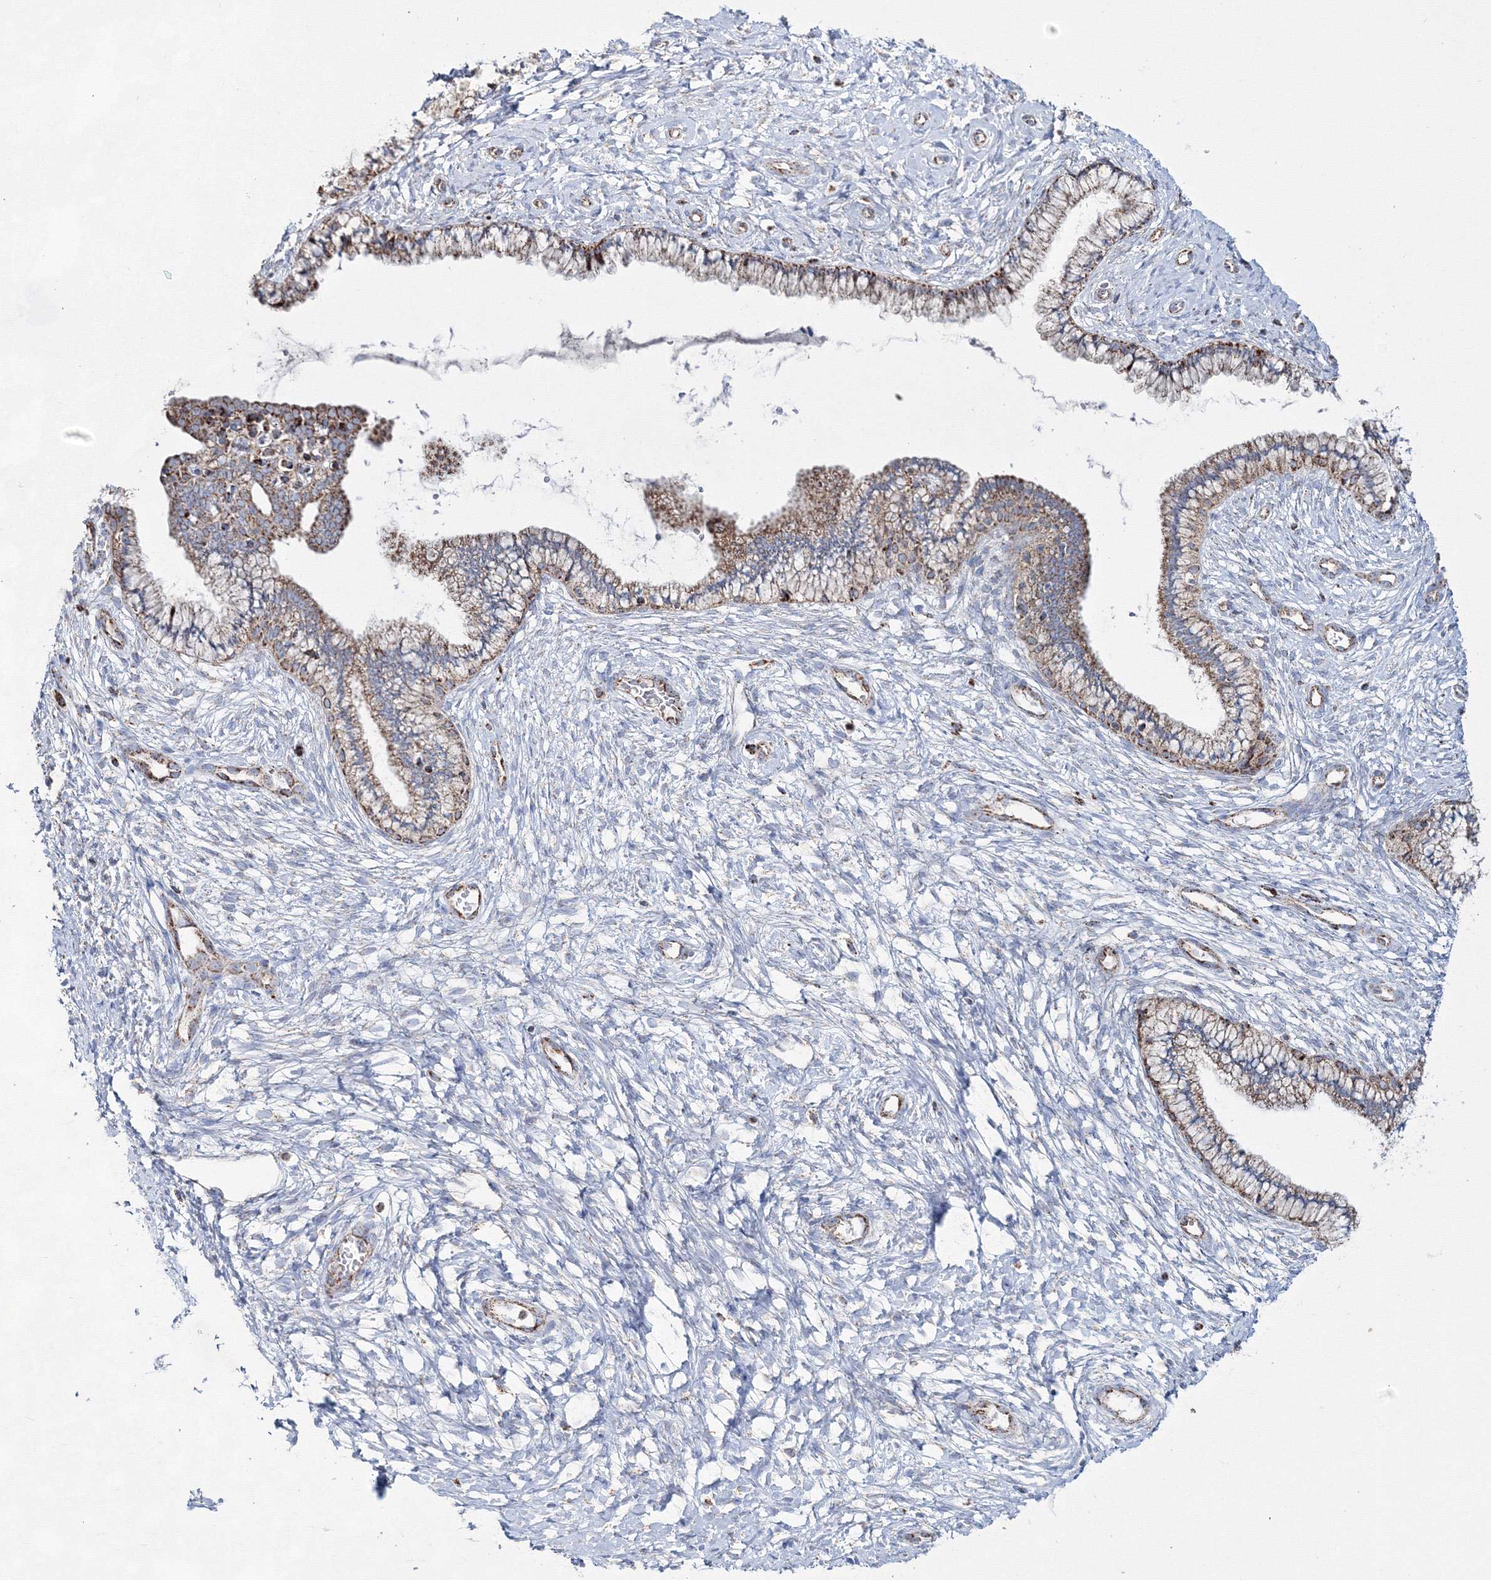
{"staining": {"intensity": "moderate", "quantity": "25%-75%", "location": "cytoplasmic/membranous"}, "tissue": "cervix", "cell_type": "Glandular cells", "image_type": "normal", "snomed": [{"axis": "morphology", "description": "Normal tissue, NOS"}, {"axis": "topography", "description": "Cervix"}], "caption": "Cervix stained with a brown dye reveals moderate cytoplasmic/membranous positive positivity in approximately 25%-75% of glandular cells.", "gene": "IGSF9", "patient": {"sex": "female", "age": 36}}